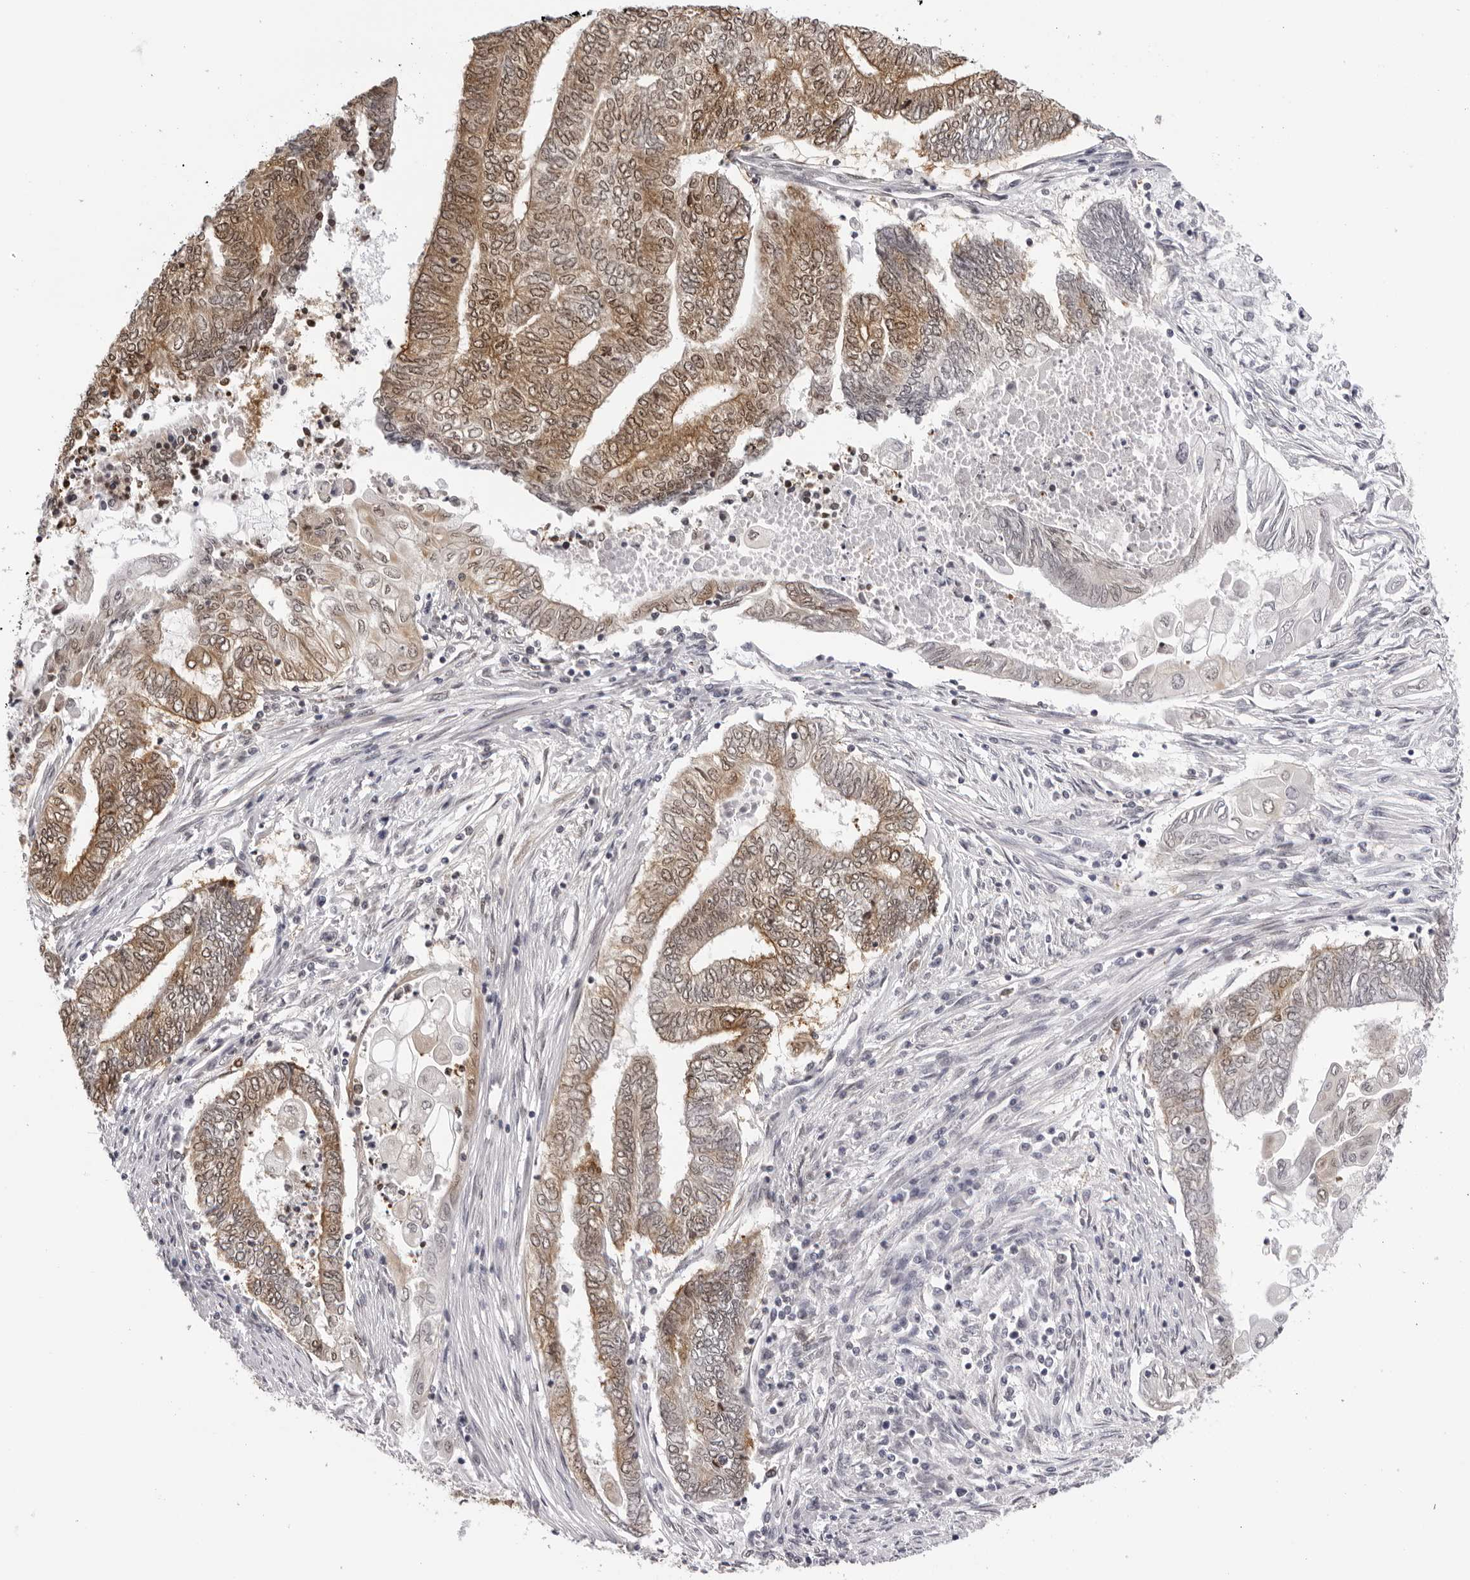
{"staining": {"intensity": "moderate", "quantity": ">75%", "location": "cytoplasmic/membranous,nuclear"}, "tissue": "endometrial cancer", "cell_type": "Tumor cells", "image_type": "cancer", "snomed": [{"axis": "morphology", "description": "Adenocarcinoma, NOS"}, {"axis": "topography", "description": "Uterus"}, {"axis": "topography", "description": "Endometrium"}], "caption": "Adenocarcinoma (endometrial) stained with a protein marker displays moderate staining in tumor cells.", "gene": "WDR77", "patient": {"sex": "female", "age": 70}}